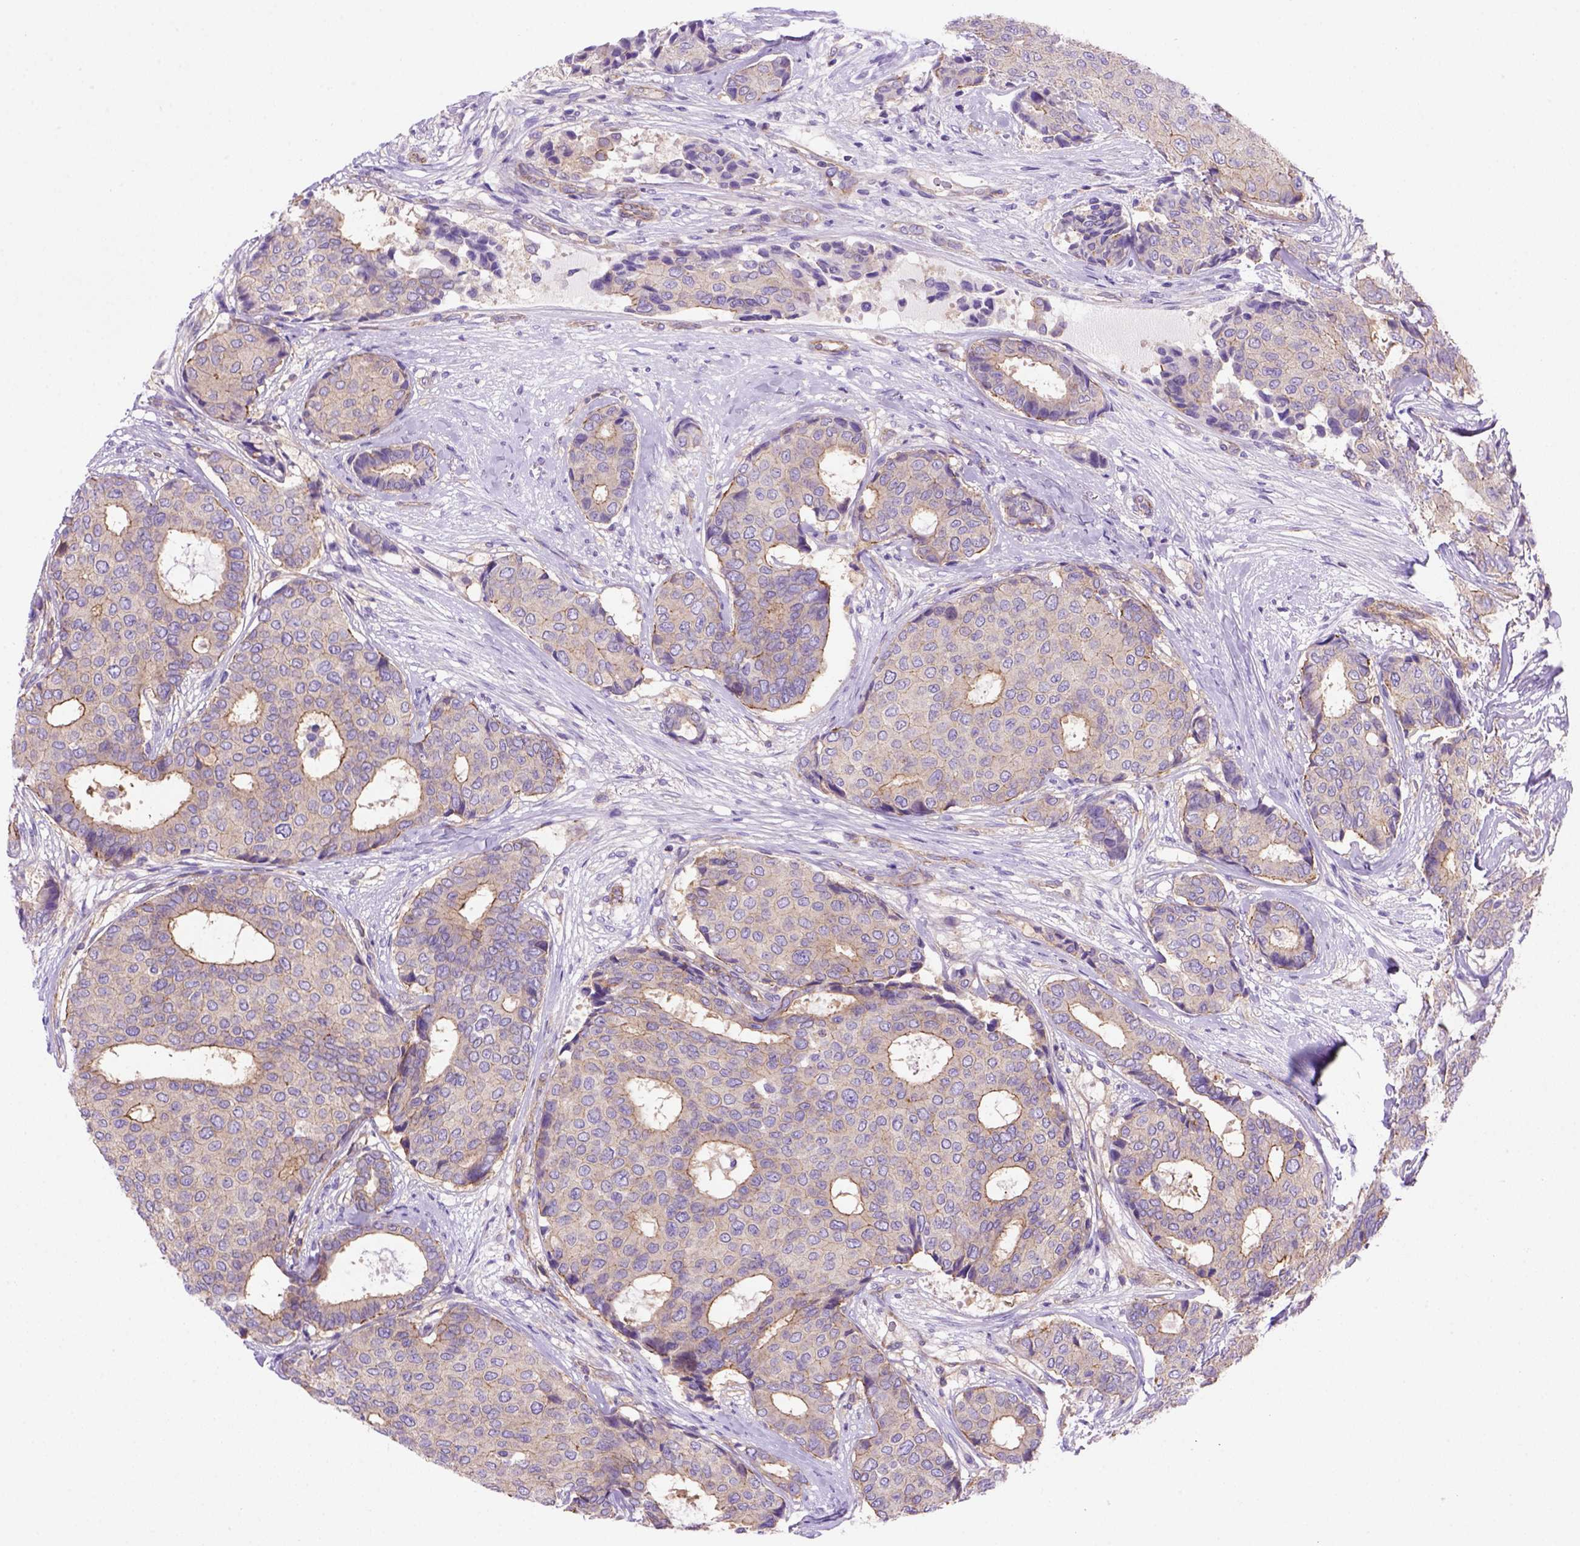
{"staining": {"intensity": "moderate", "quantity": ">75%", "location": "cytoplasmic/membranous"}, "tissue": "breast cancer", "cell_type": "Tumor cells", "image_type": "cancer", "snomed": [{"axis": "morphology", "description": "Duct carcinoma"}, {"axis": "topography", "description": "Breast"}], "caption": "Immunohistochemical staining of human breast cancer (intraductal carcinoma) exhibits moderate cytoplasmic/membranous protein staining in about >75% of tumor cells.", "gene": "PEX12", "patient": {"sex": "female", "age": 75}}